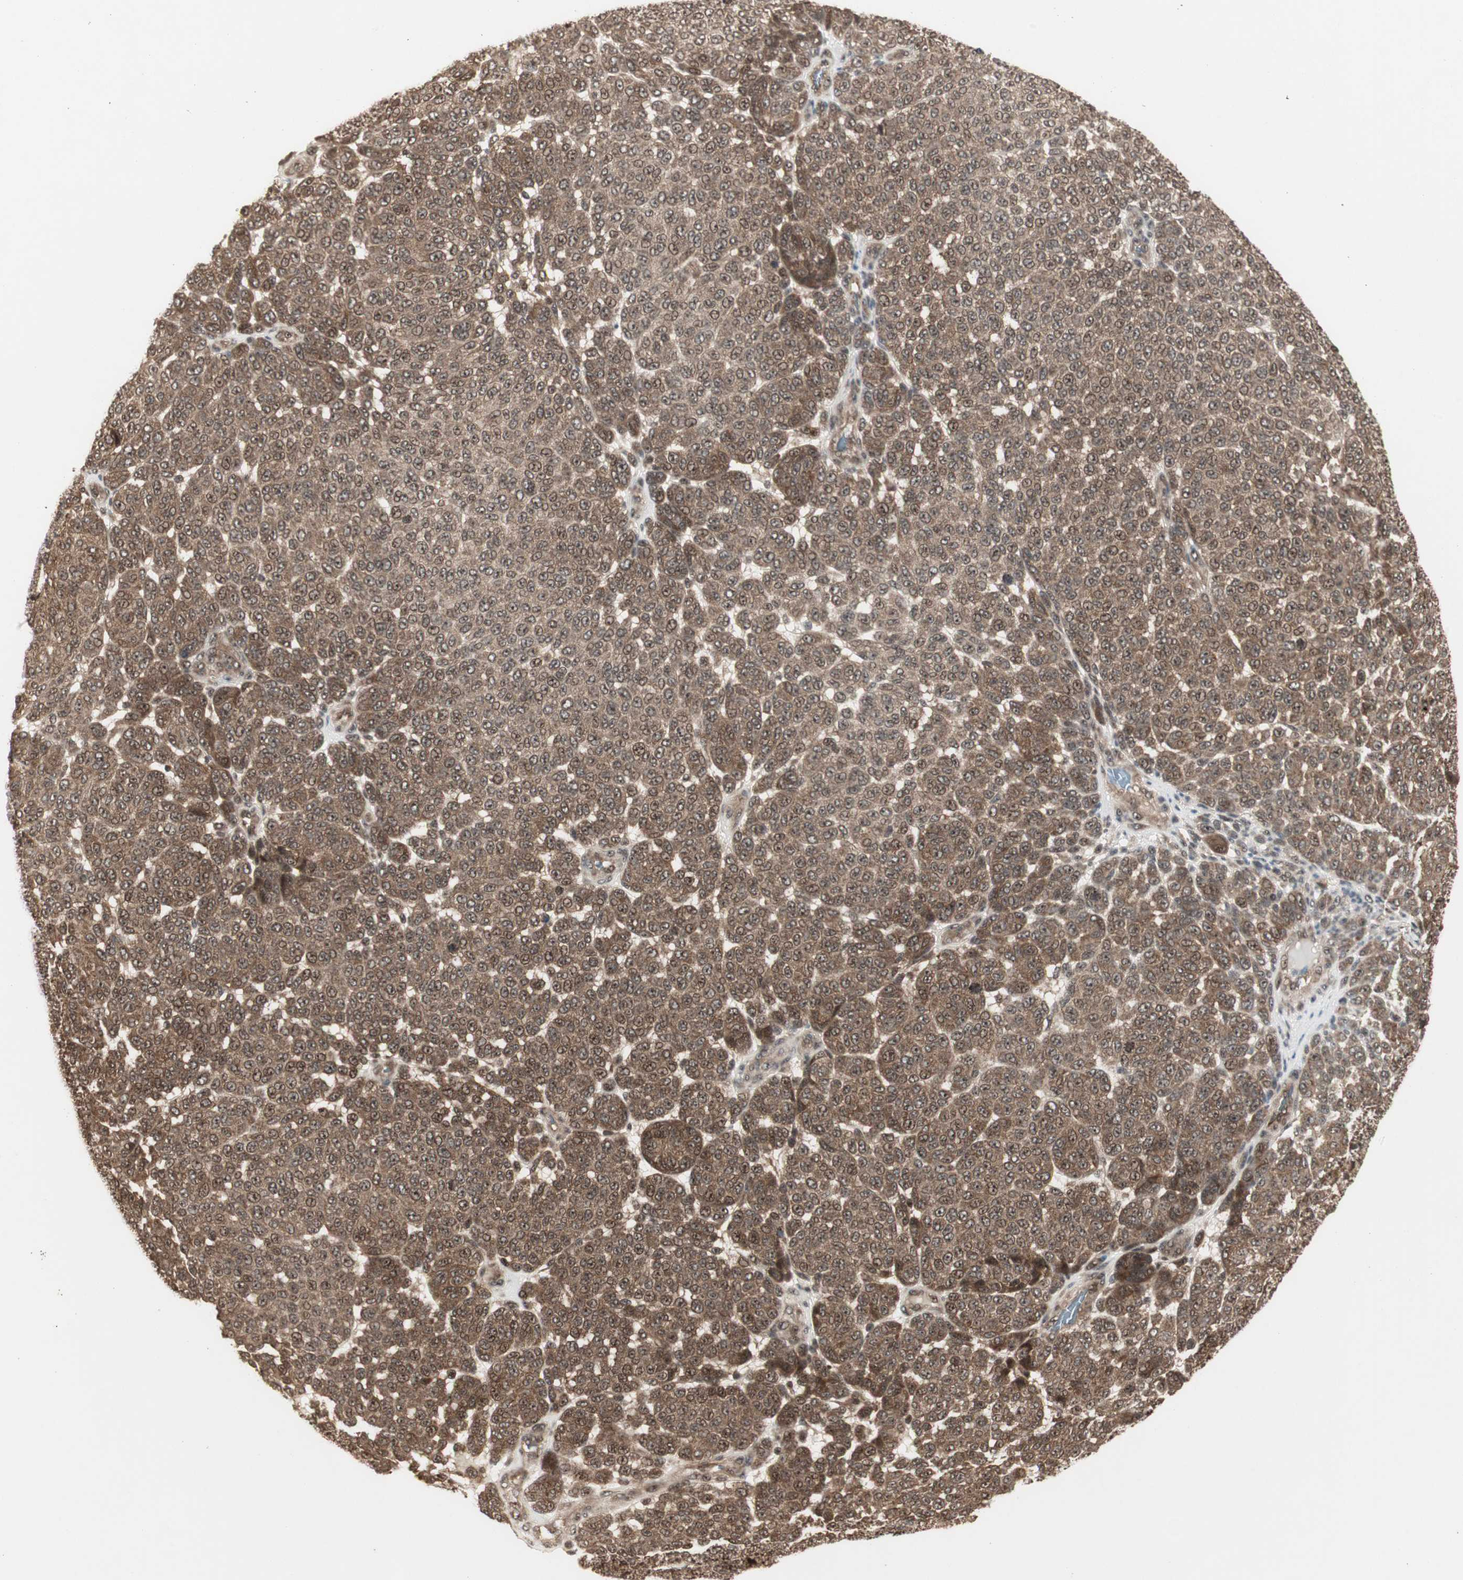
{"staining": {"intensity": "moderate", "quantity": ">75%", "location": "cytoplasmic/membranous,nuclear"}, "tissue": "melanoma", "cell_type": "Tumor cells", "image_type": "cancer", "snomed": [{"axis": "morphology", "description": "Malignant melanoma, NOS"}, {"axis": "topography", "description": "Skin"}], "caption": "Moderate cytoplasmic/membranous and nuclear protein positivity is seen in approximately >75% of tumor cells in melanoma.", "gene": "CSNK2B", "patient": {"sex": "male", "age": 59}}